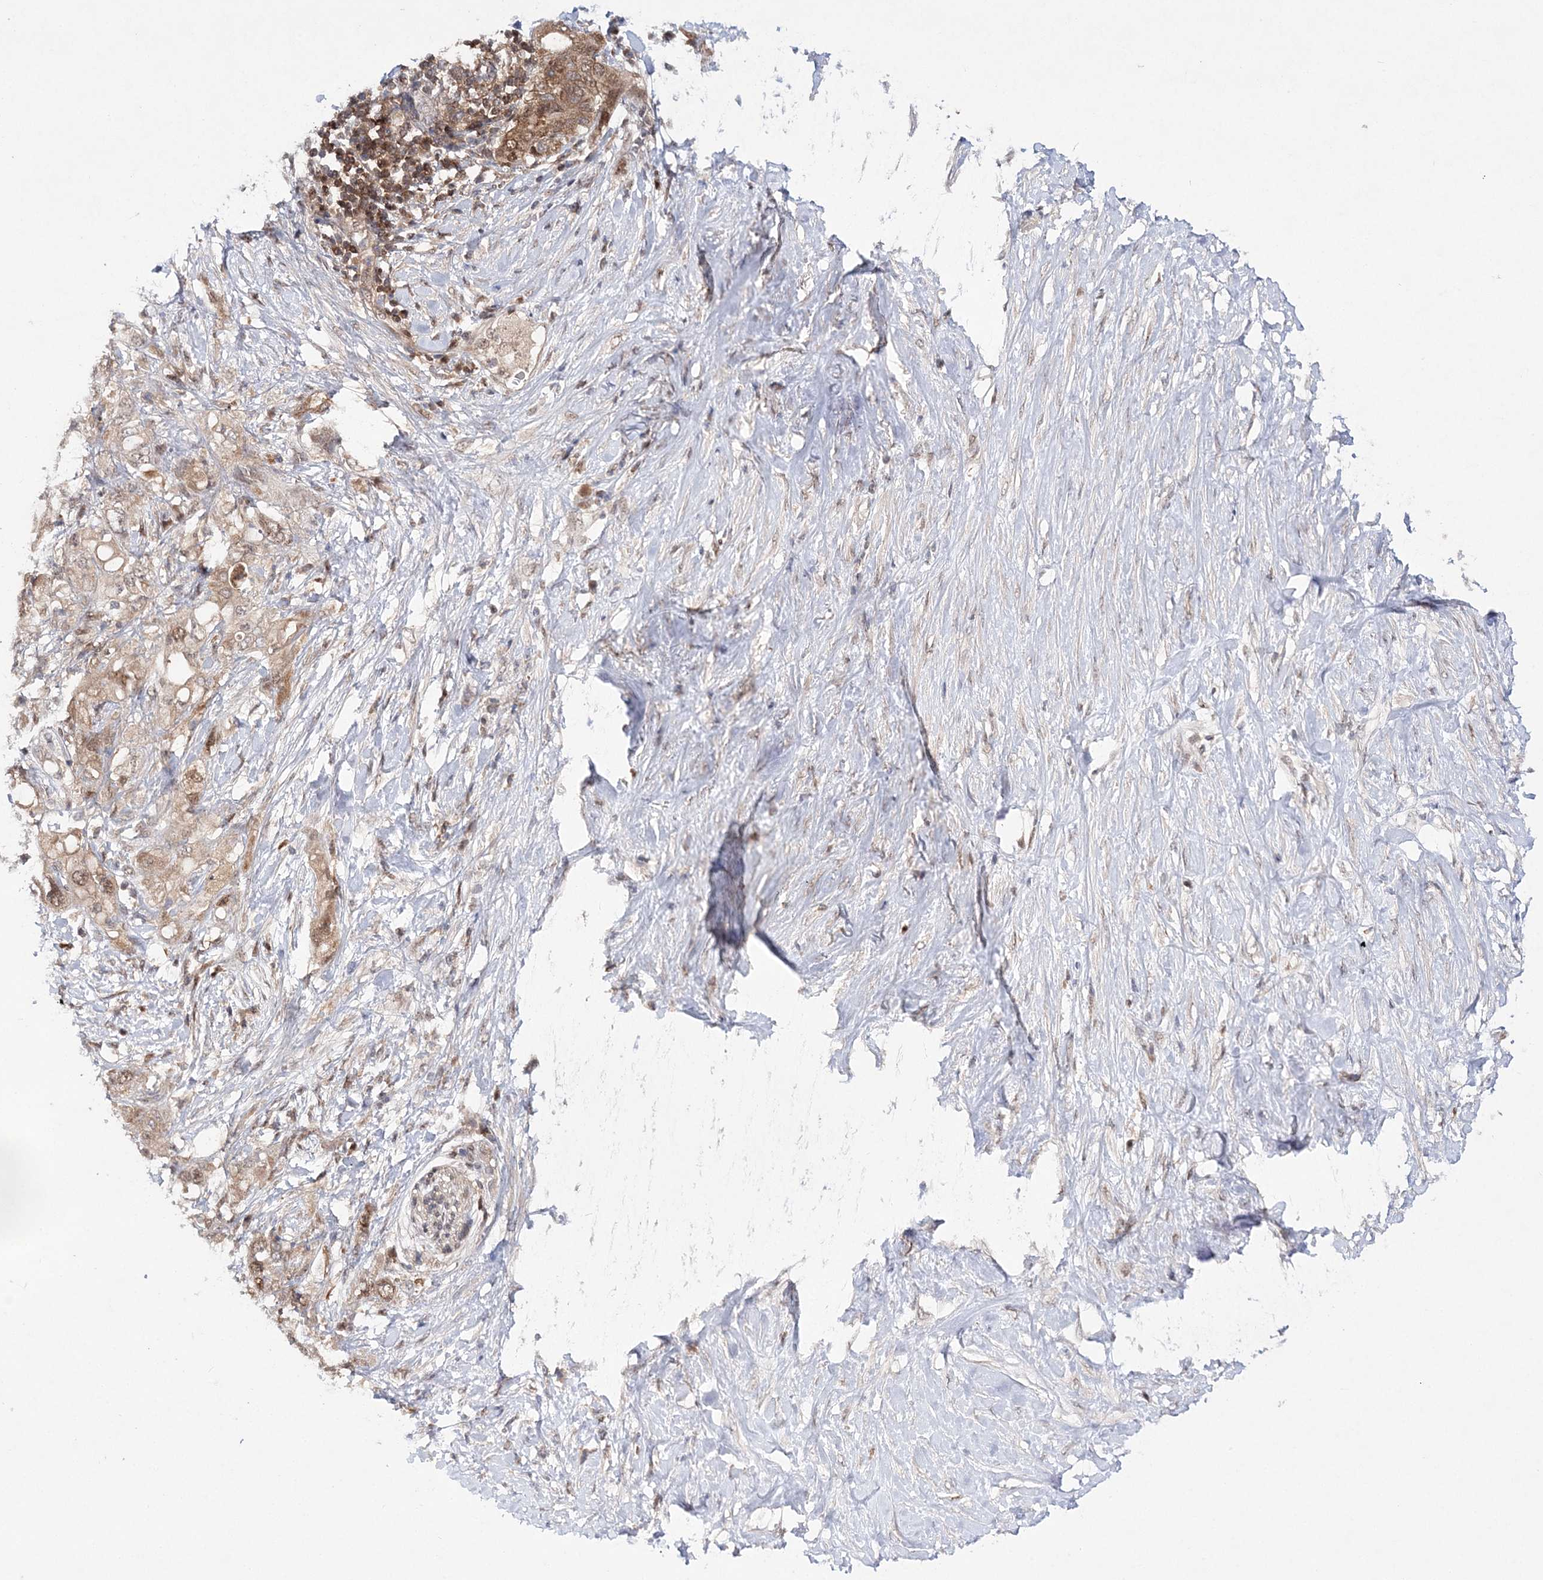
{"staining": {"intensity": "moderate", "quantity": ">75%", "location": "cytoplasmic/membranous"}, "tissue": "pancreatic cancer", "cell_type": "Tumor cells", "image_type": "cancer", "snomed": [{"axis": "morphology", "description": "Adenocarcinoma, NOS"}, {"axis": "topography", "description": "Pancreas"}], "caption": "Immunohistochemical staining of pancreatic cancer exhibits moderate cytoplasmic/membranous protein positivity in approximately >75% of tumor cells. (DAB IHC, brown staining for protein, blue staining for nuclei).", "gene": "NIF3L1", "patient": {"sex": "female", "age": 56}}